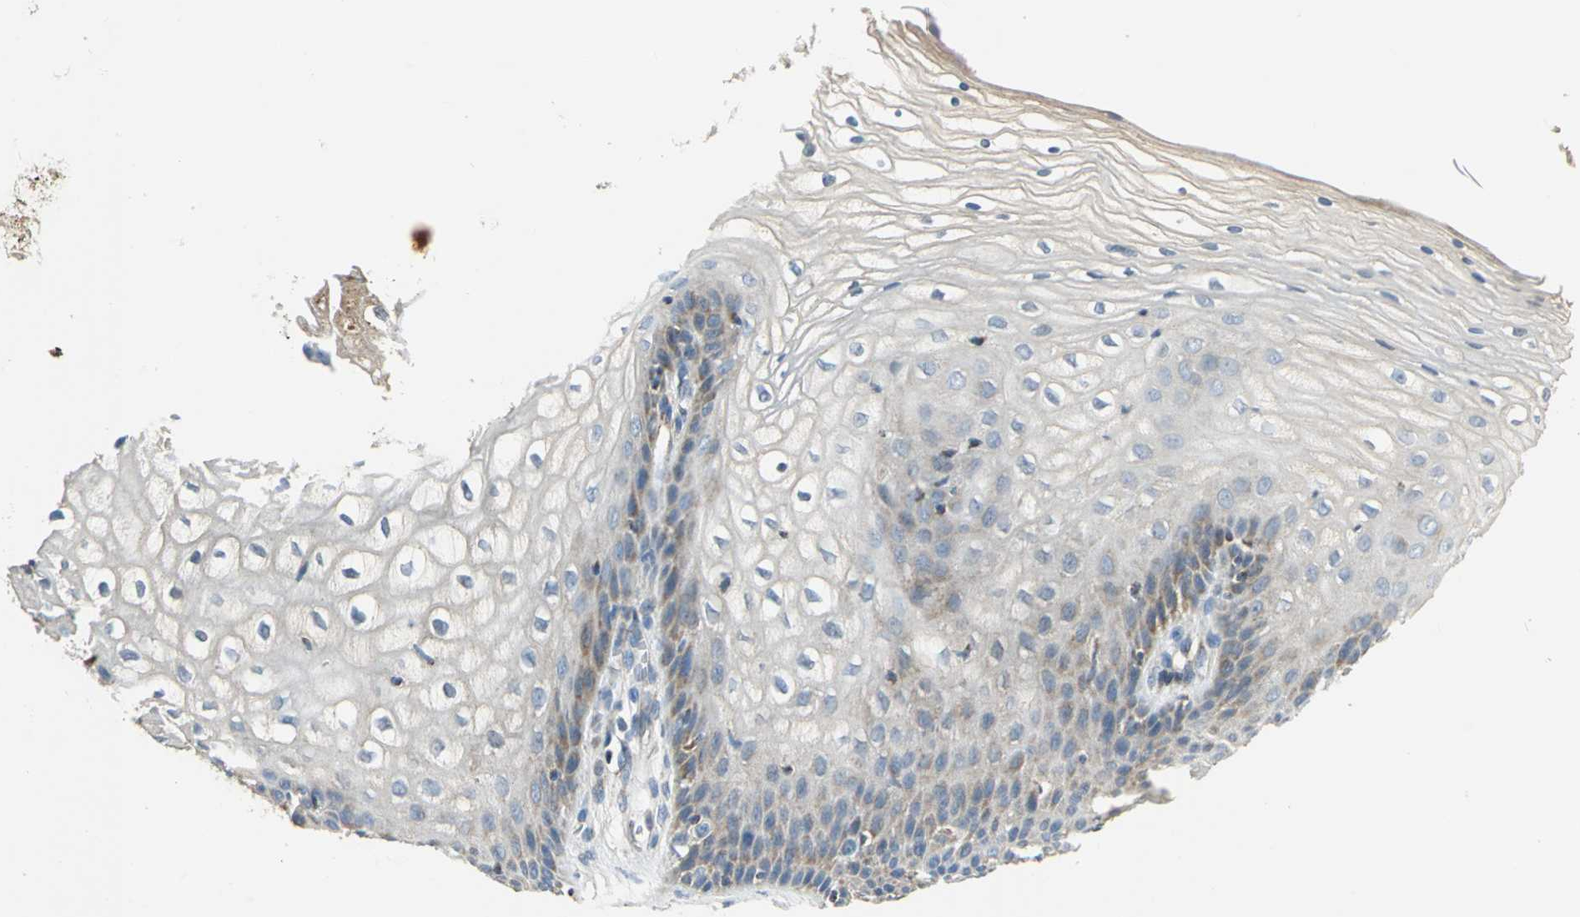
{"staining": {"intensity": "moderate", "quantity": "<25%", "location": "cytoplasmic/membranous"}, "tissue": "vagina", "cell_type": "Squamous epithelial cells", "image_type": "normal", "snomed": [{"axis": "morphology", "description": "Normal tissue, NOS"}, {"axis": "topography", "description": "Vagina"}], "caption": "Protein staining of benign vagina demonstrates moderate cytoplasmic/membranous expression in about <25% of squamous epithelial cells. The staining is performed using DAB brown chromogen to label protein expression. The nuclei are counter-stained blue using hematoxylin.", "gene": "ACADM", "patient": {"sex": "female", "age": 34}}